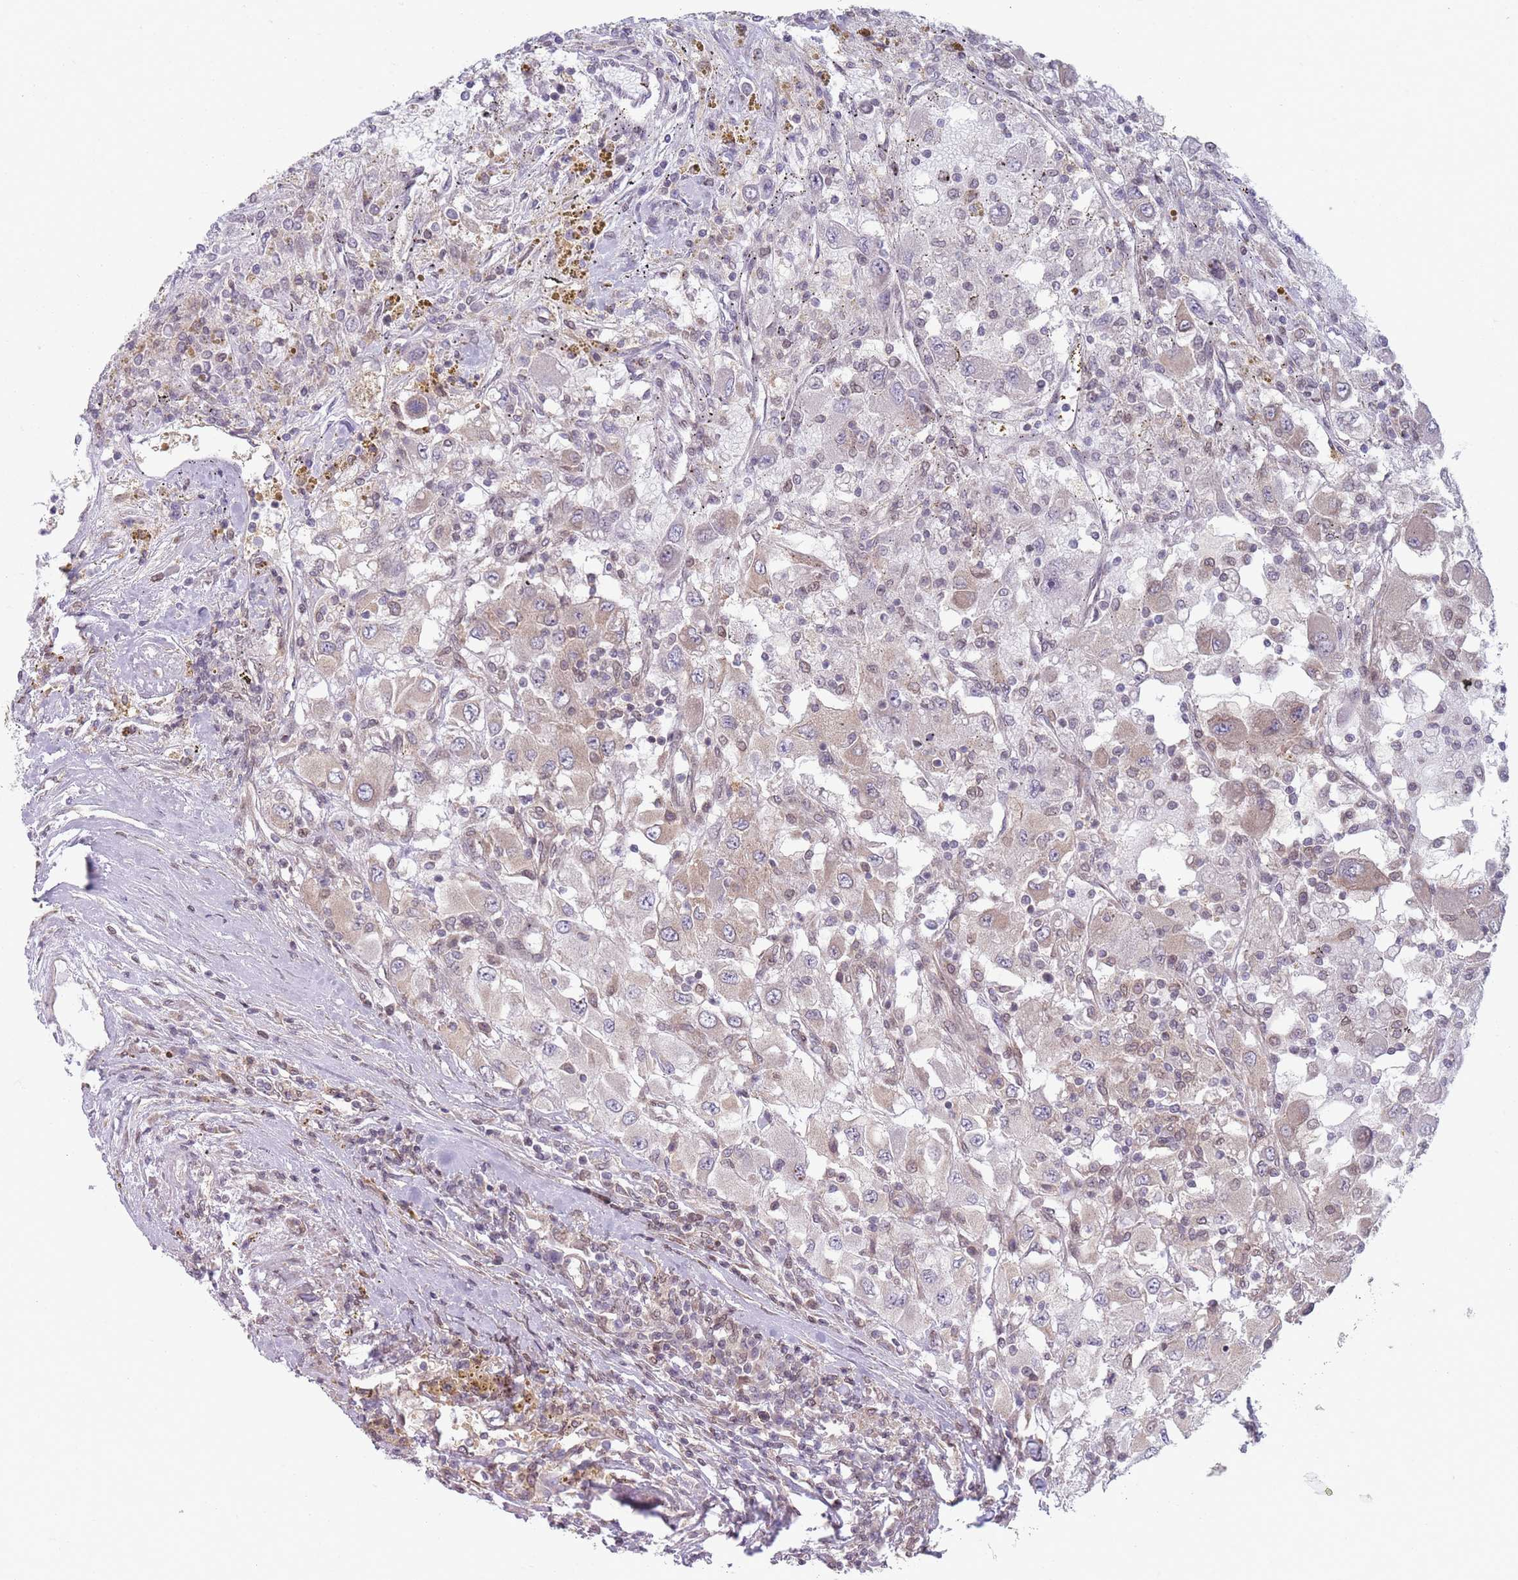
{"staining": {"intensity": "weak", "quantity": "25%-75%", "location": "cytoplasmic/membranous"}, "tissue": "renal cancer", "cell_type": "Tumor cells", "image_type": "cancer", "snomed": [{"axis": "morphology", "description": "Adenocarcinoma, NOS"}, {"axis": "topography", "description": "Kidney"}], "caption": "IHC histopathology image of renal cancer (adenocarcinoma) stained for a protein (brown), which exhibits low levels of weak cytoplasmic/membranous staining in about 25%-75% of tumor cells.", "gene": "VRK2", "patient": {"sex": "female", "age": 67}}